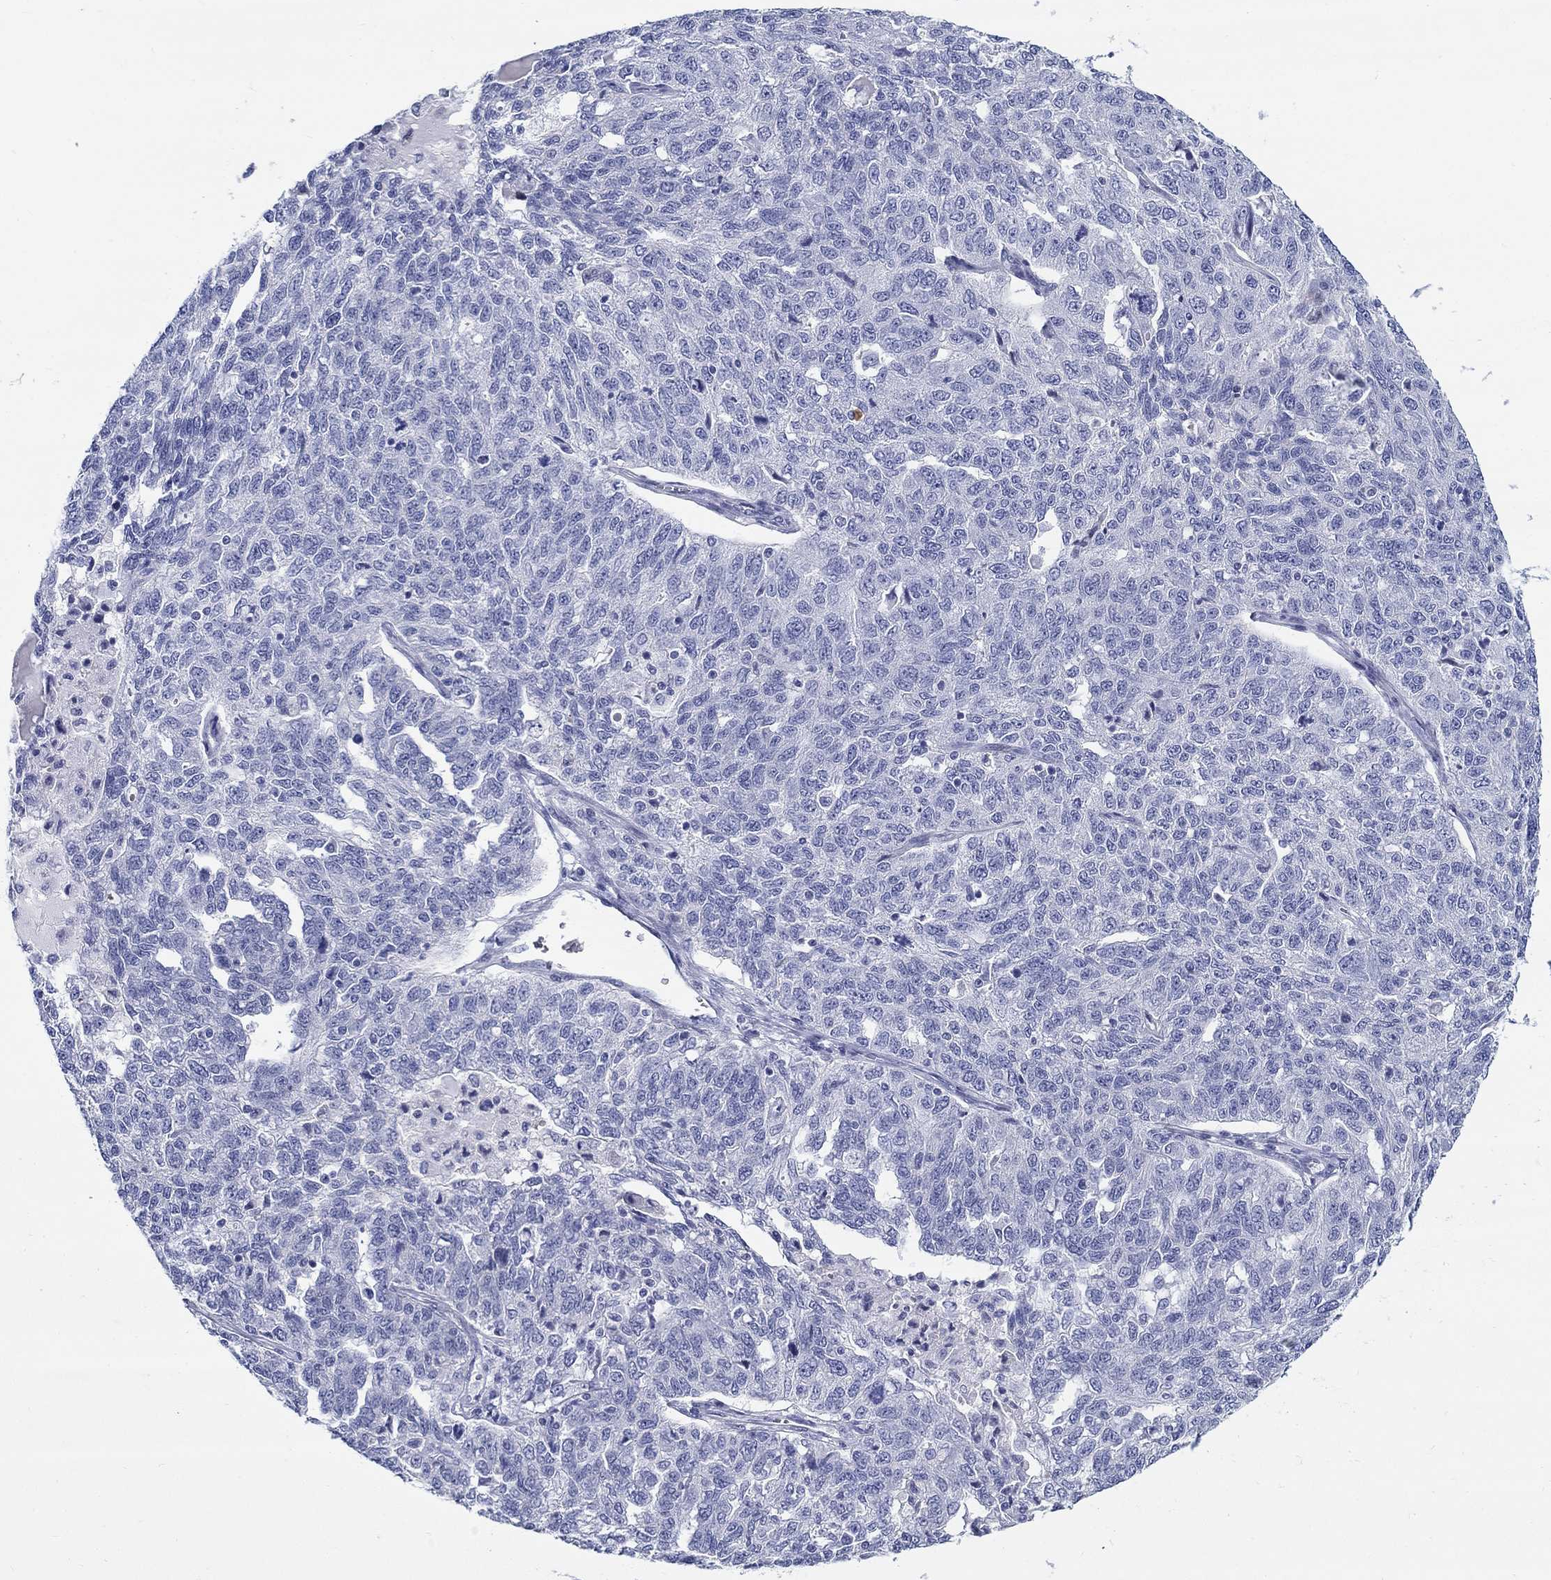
{"staining": {"intensity": "negative", "quantity": "none", "location": "none"}, "tissue": "ovarian cancer", "cell_type": "Tumor cells", "image_type": "cancer", "snomed": [{"axis": "morphology", "description": "Cystadenocarcinoma, serous, NOS"}, {"axis": "topography", "description": "Ovary"}], "caption": "This image is of ovarian cancer (serous cystadenocarcinoma) stained with IHC to label a protein in brown with the nuclei are counter-stained blue. There is no staining in tumor cells.", "gene": "CRYGS", "patient": {"sex": "female", "age": 71}}